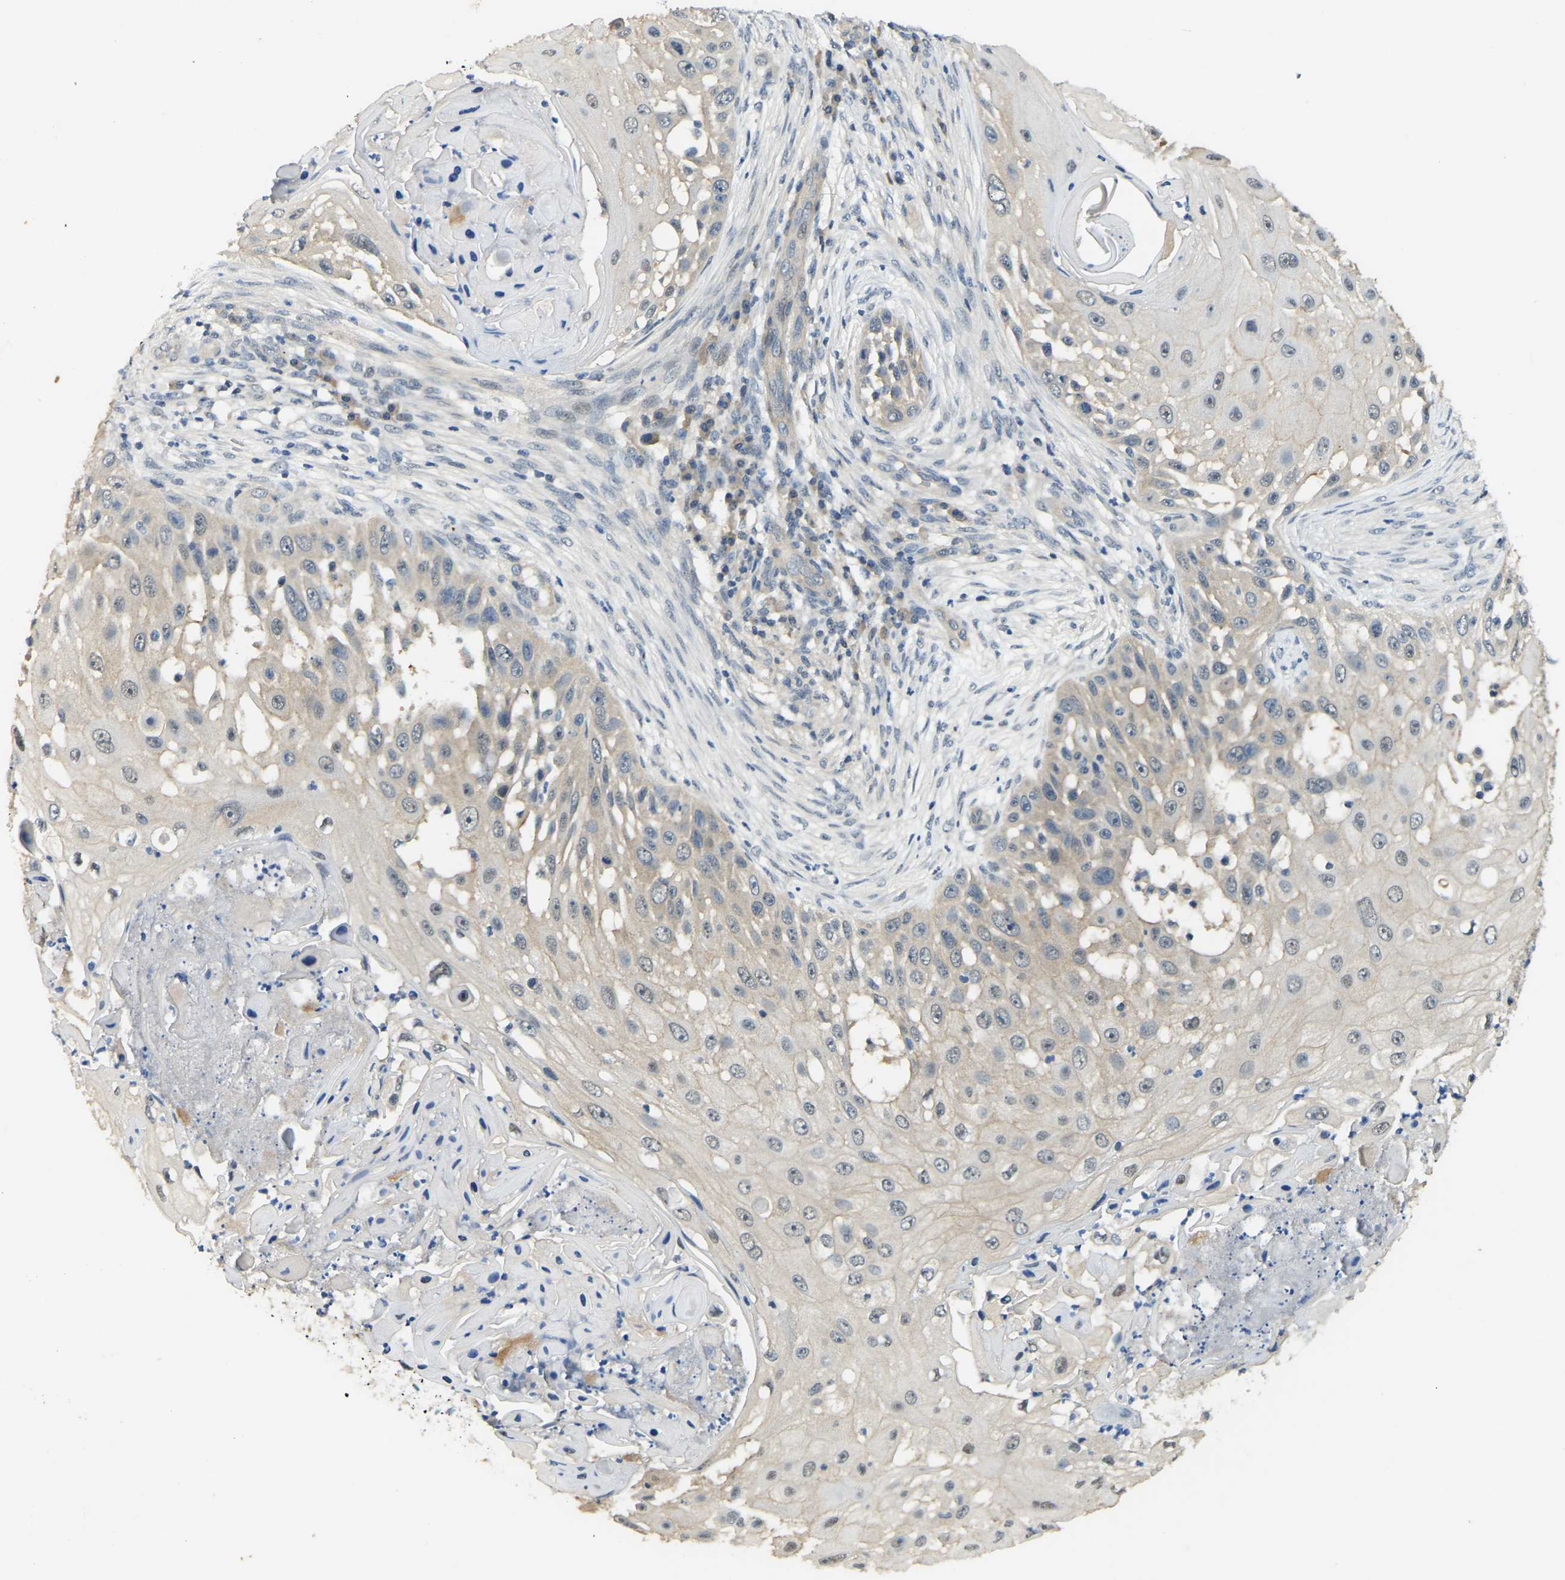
{"staining": {"intensity": "weak", "quantity": "<25%", "location": "cytoplasmic/membranous"}, "tissue": "skin cancer", "cell_type": "Tumor cells", "image_type": "cancer", "snomed": [{"axis": "morphology", "description": "Squamous cell carcinoma, NOS"}, {"axis": "topography", "description": "Skin"}], "caption": "Skin squamous cell carcinoma was stained to show a protein in brown. There is no significant positivity in tumor cells.", "gene": "AHNAK", "patient": {"sex": "female", "age": 44}}